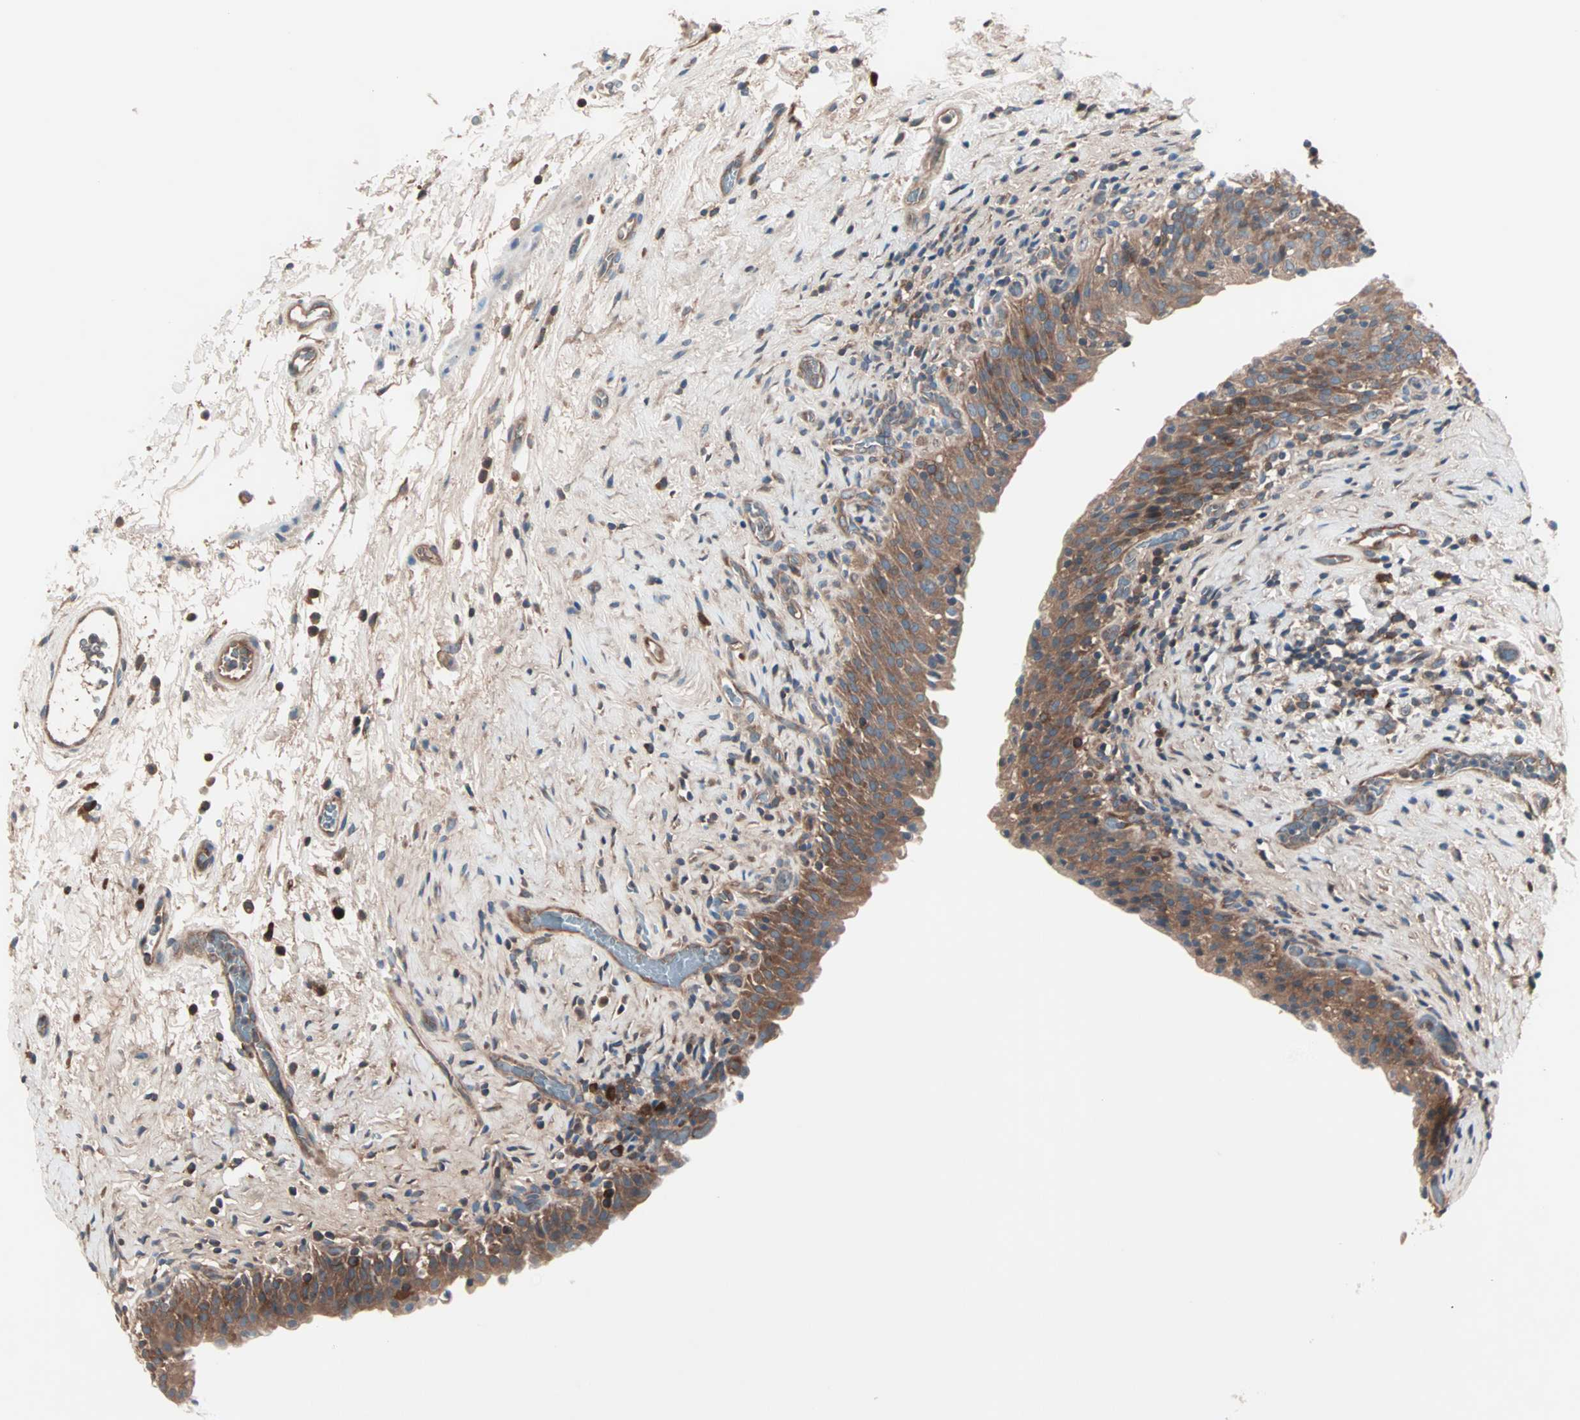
{"staining": {"intensity": "moderate", "quantity": ">75%", "location": "cytoplasmic/membranous"}, "tissue": "urinary bladder", "cell_type": "Urothelial cells", "image_type": "normal", "snomed": [{"axis": "morphology", "description": "Normal tissue, NOS"}, {"axis": "topography", "description": "Urinary bladder"}], "caption": "Immunohistochemistry (IHC) photomicrograph of normal urinary bladder stained for a protein (brown), which reveals medium levels of moderate cytoplasmic/membranous positivity in approximately >75% of urothelial cells.", "gene": "CAD", "patient": {"sex": "male", "age": 51}}